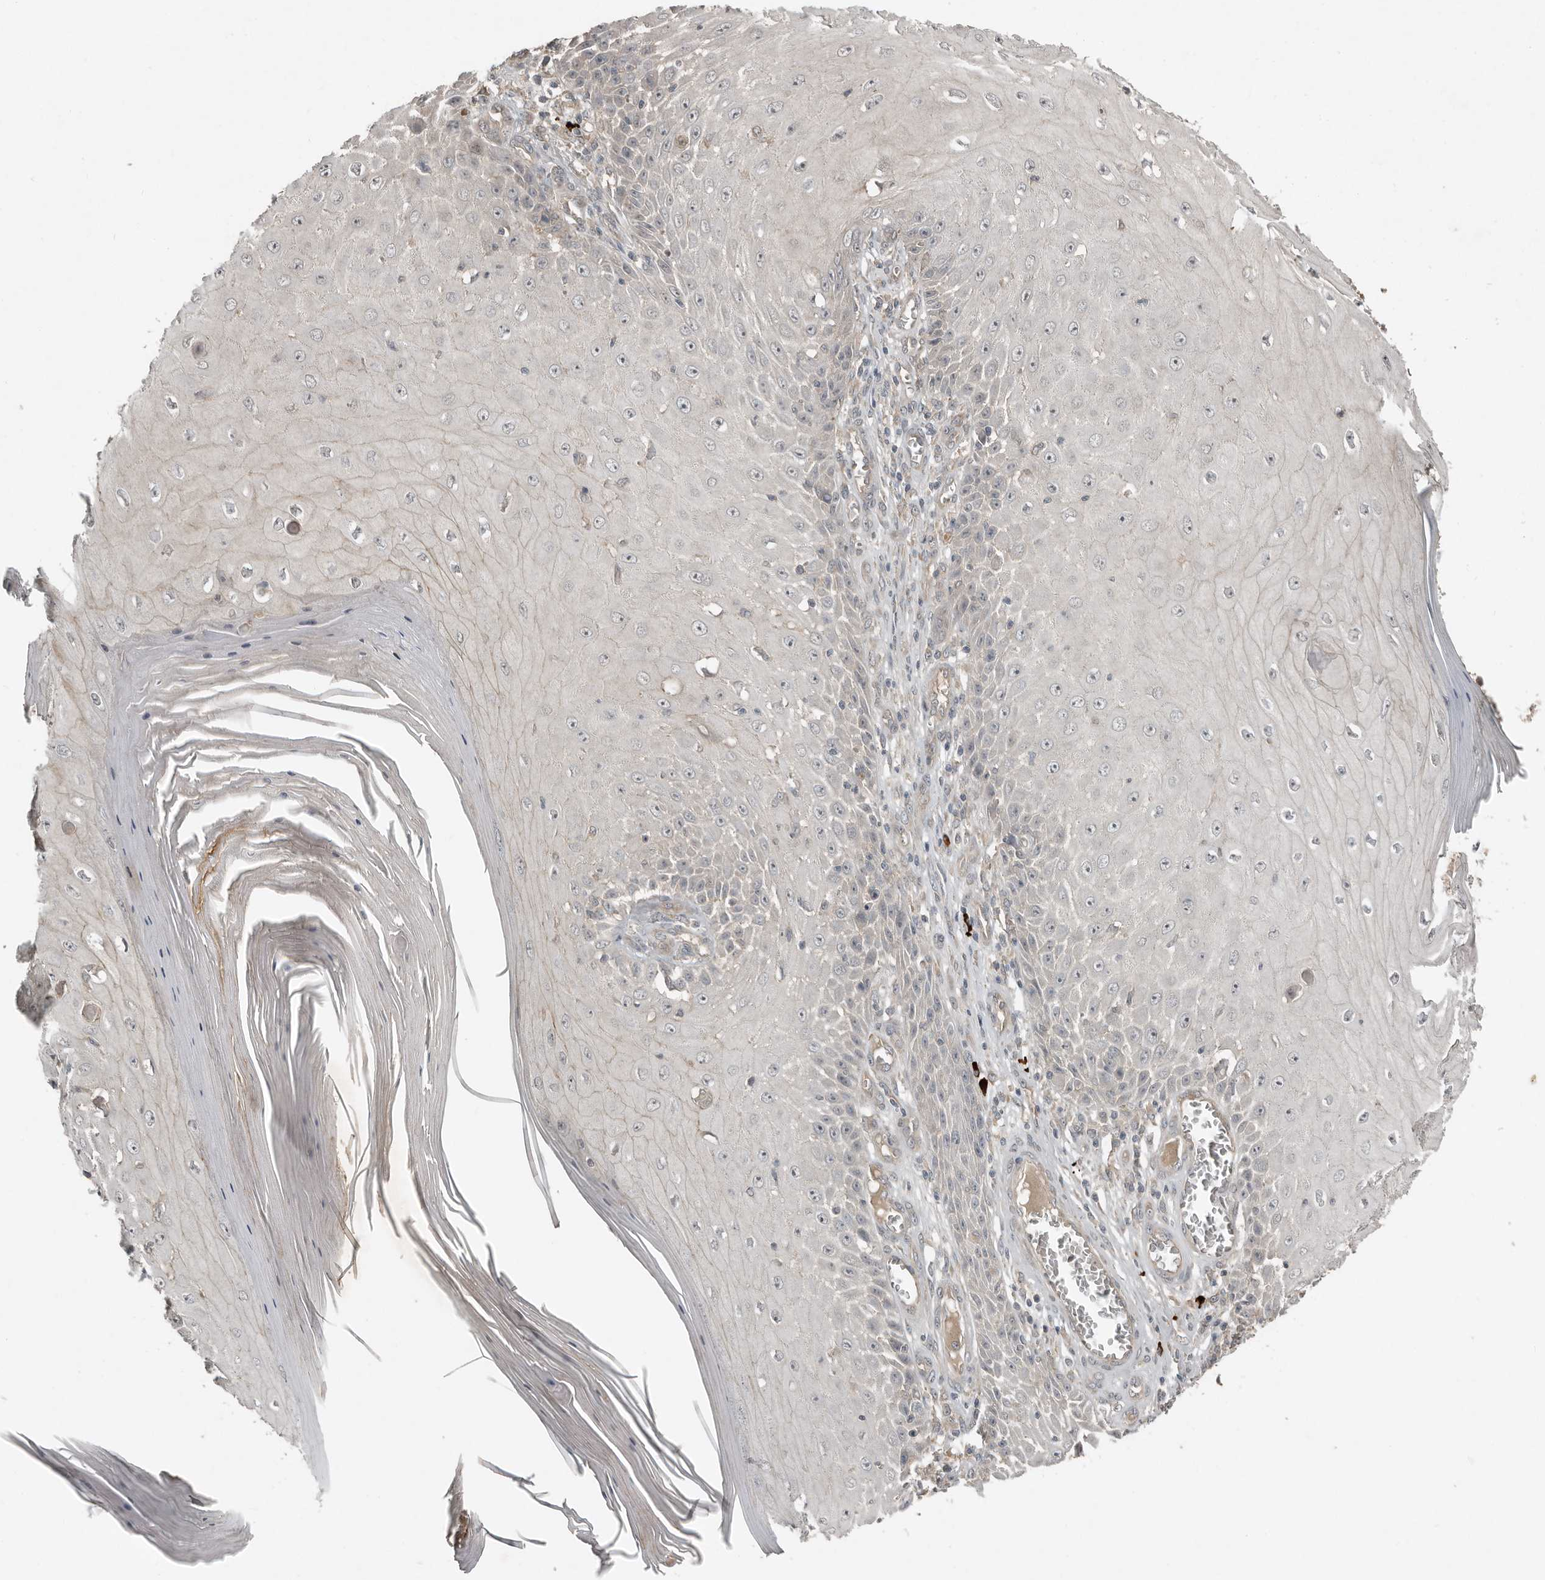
{"staining": {"intensity": "negative", "quantity": "none", "location": "none"}, "tissue": "skin cancer", "cell_type": "Tumor cells", "image_type": "cancer", "snomed": [{"axis": "morphology", "description": "Squamous cell carcinoma, NOS"}, {"axis": "topography", "description": "Skin"}], "caption": "High power microscopy micrograph of an immunohistochemistry histopathology image of squamous cell carcinoma (skin), revealing no significant expression in tumor cells.", "gene": "TEAD3", "patient": {"sex": "female", "age": 73}}